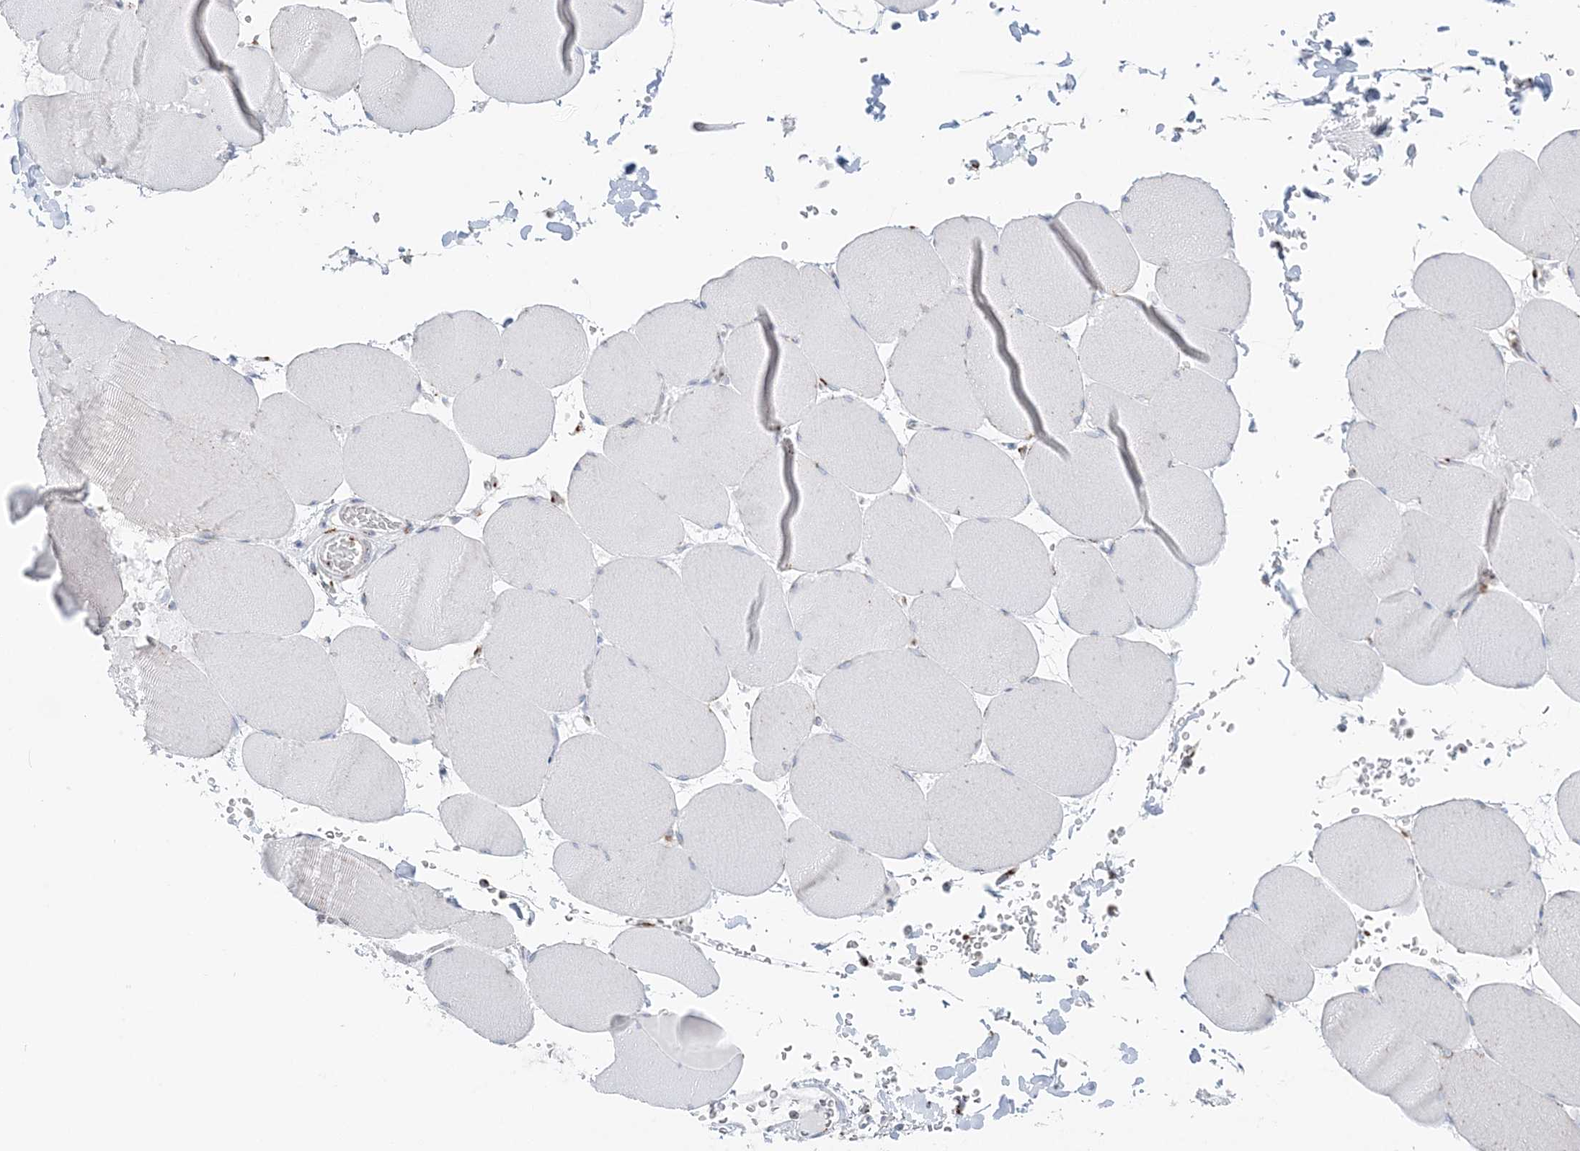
{"staining": {"intensity": "negative", "quantity": "none", "location": "none"}, "tissue": "skeletal muscle", "cell_type": "Myocytes", "image_type": "normal", "snomed": [{"axis": "morphology", "description": "Normal tissue, NOS"}, {"axis": "topography", "description": "Skeletal muscle"}, {"axis": "topography", "description": "Head-Neck"}], "caption": "DAB (3,3'-diaminobenzidine) immunohistochemical staining of normal skeletal muscle exhibits no significant staining in myocytes.", "gene": "TMED10", "patient": {"sex": "male", "age": 66}}